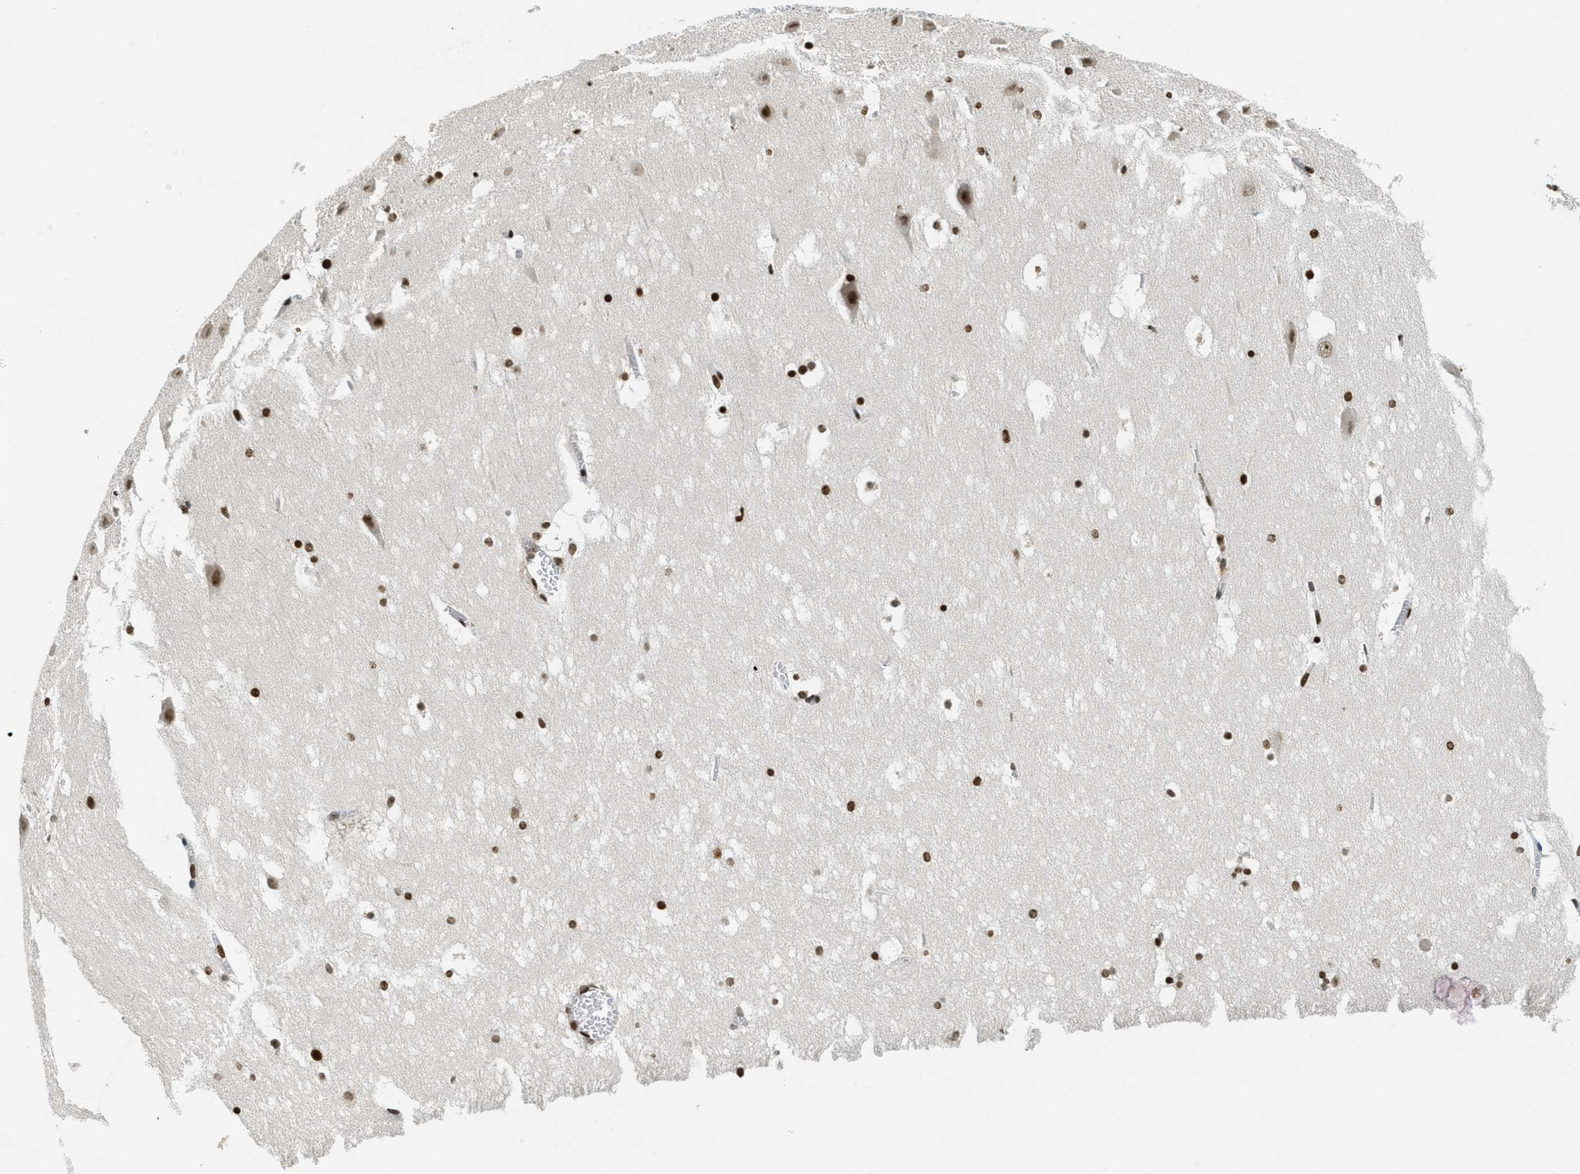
{"staining": {"intensity": "strong", "quantity": ">75%", "location": "nuclear"}, "tissue": "hippocampus", "cell_type": "Glial cells", "image_type": "normal", "snomed": [{"axis": "morphology", "description": "Normal tissue, NOS"}, {"axis": "topography", "description": "Hippocampus"}], "caption": "Hippocampus stained with a brown dye reveals strong nuclear positive staining in approximately >75% of glial cells.", "gene": "LDB2", "patient": {"sex": "male", "age": 45}}